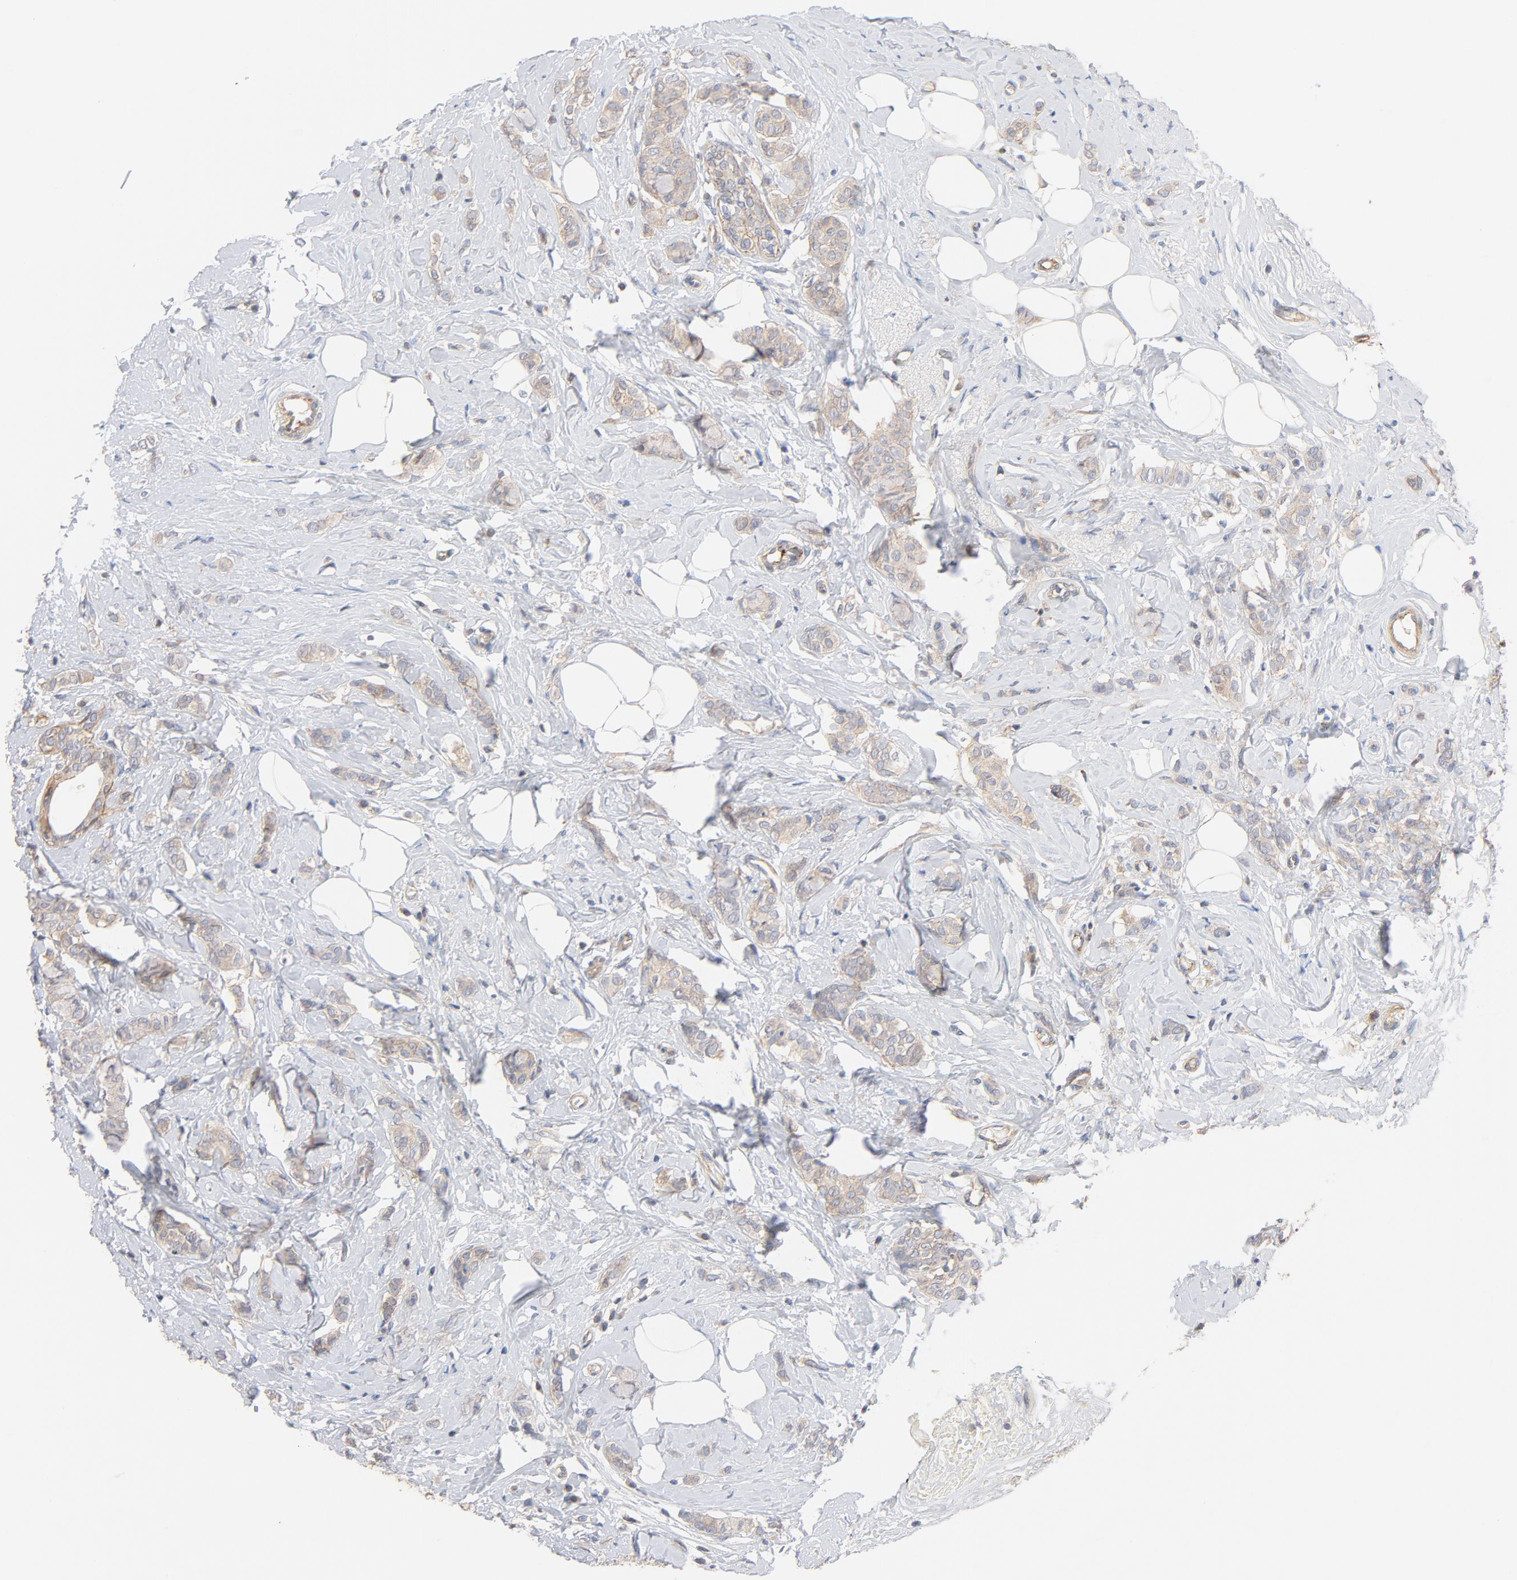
{"staining": {"intensity": "weak", "quantity": ">75%", "location": "cytoplasmic/membranous"}, "tissue": "breast cancer", "cell_type": "Tumor cells", "image_type": "cancer", "snomed": [{"axis": "morphology", "description": "Lobular carcinoma"}, {"axis": "topography", "description": "Breast"}], "caption": "Immunohistochemistry of lobular carcinoma (breast) displays low levels of weak cytoplasmic/membranous expression in about >75% of tumor cells. The staining was performed using DAB, with brown indicating positive protein expression. Nuclei are stained blue with hematoxylin.", "gene": "STRN3", "patient": {"sex": "female", "age": 60}}